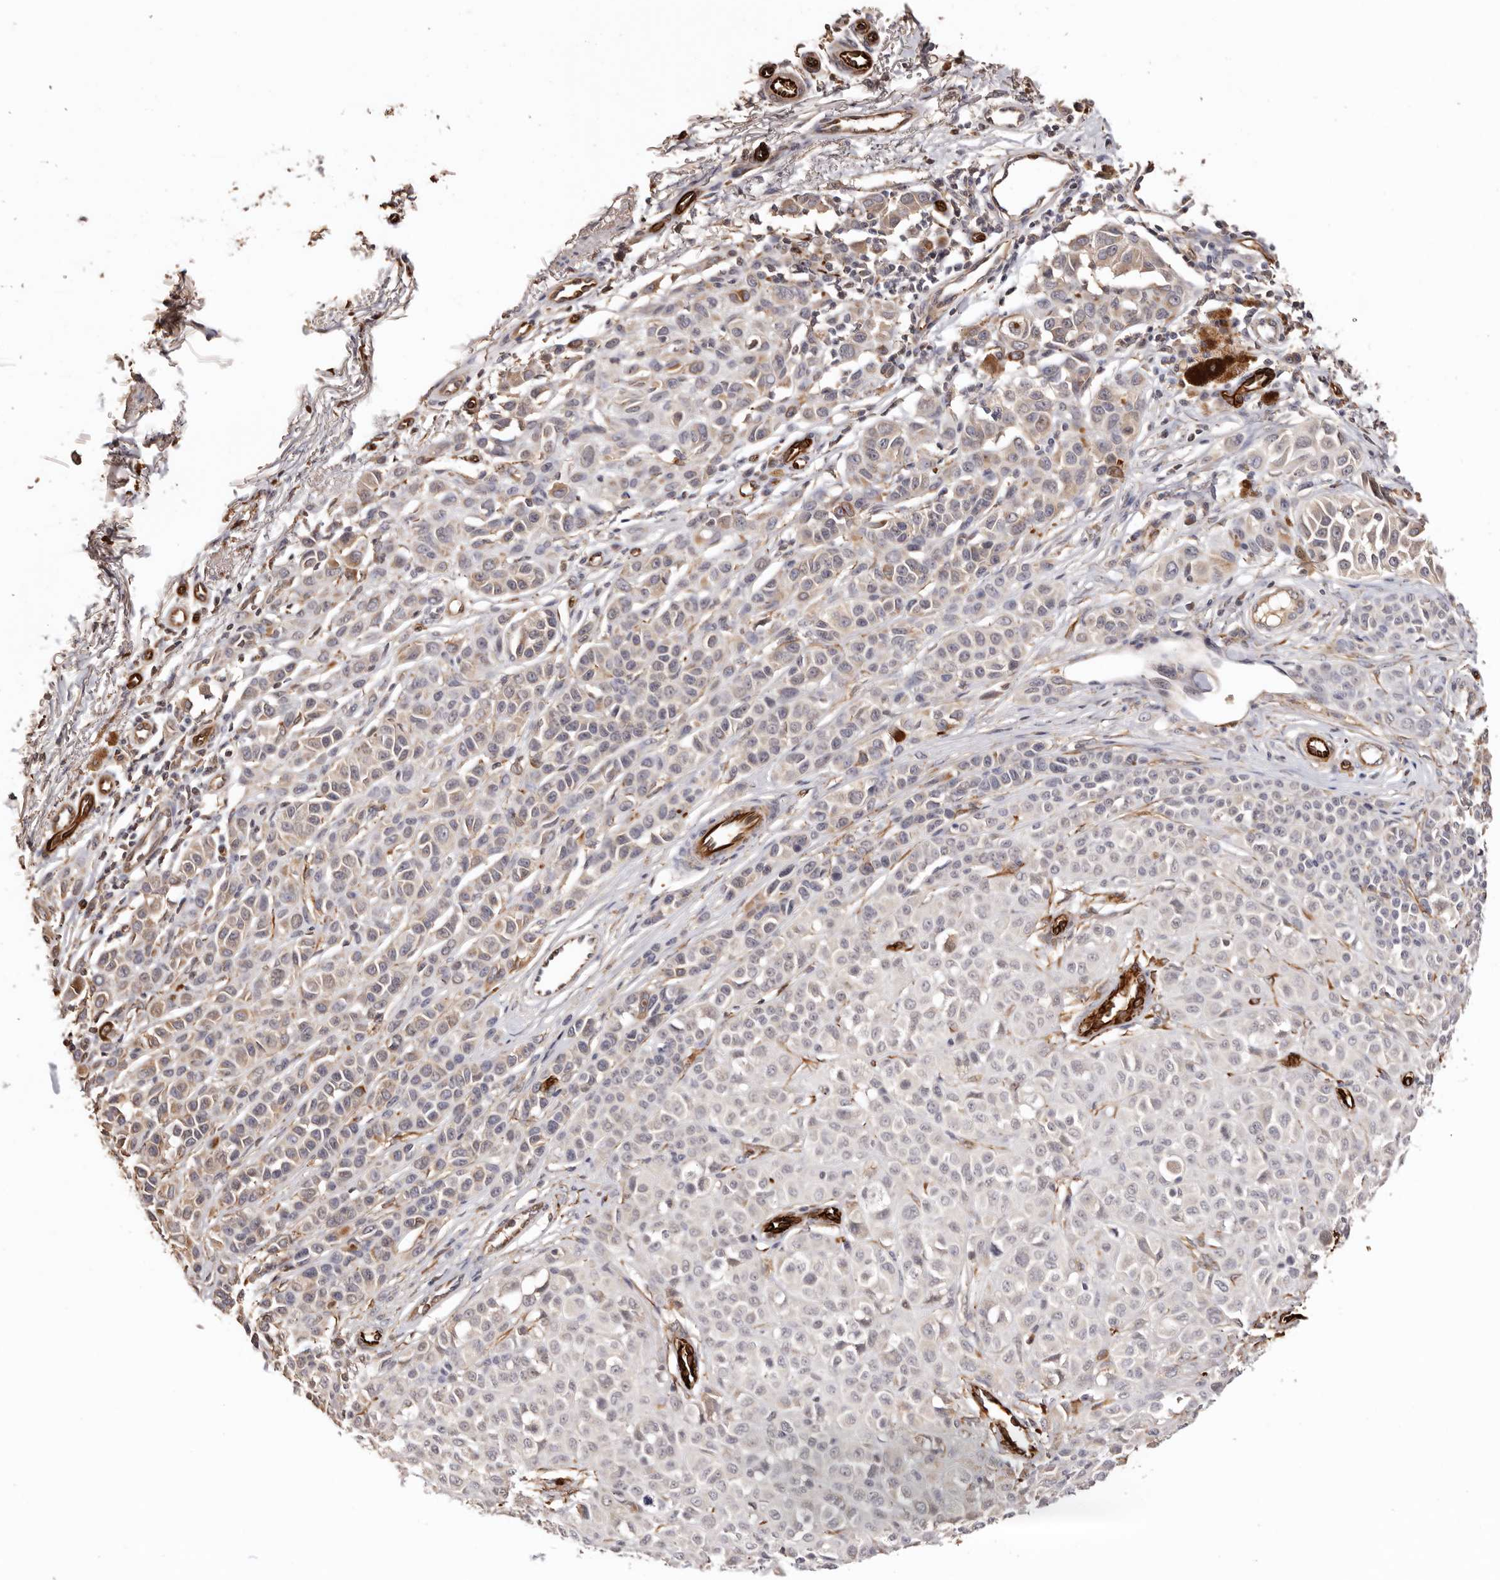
{"staining": {"intensity": "negative", "quantity": "none", "location": "none"}, "tissue": "melanoma", "cell_type": "Tumor cells", "image_type": "cancer", "snomed": [{"axis": "morphology", "description": "Malignant melanoma, NOS"}, {"axis": "topography", "description": "Skin of leg"}], "caption": "An immunohistochemistry (IHC) micrograph of melanoma is shown. There is no staining in tumor cells of melanoma.", "gene": "ZNF557", "patient": {"sex": "female", "age": 72}}